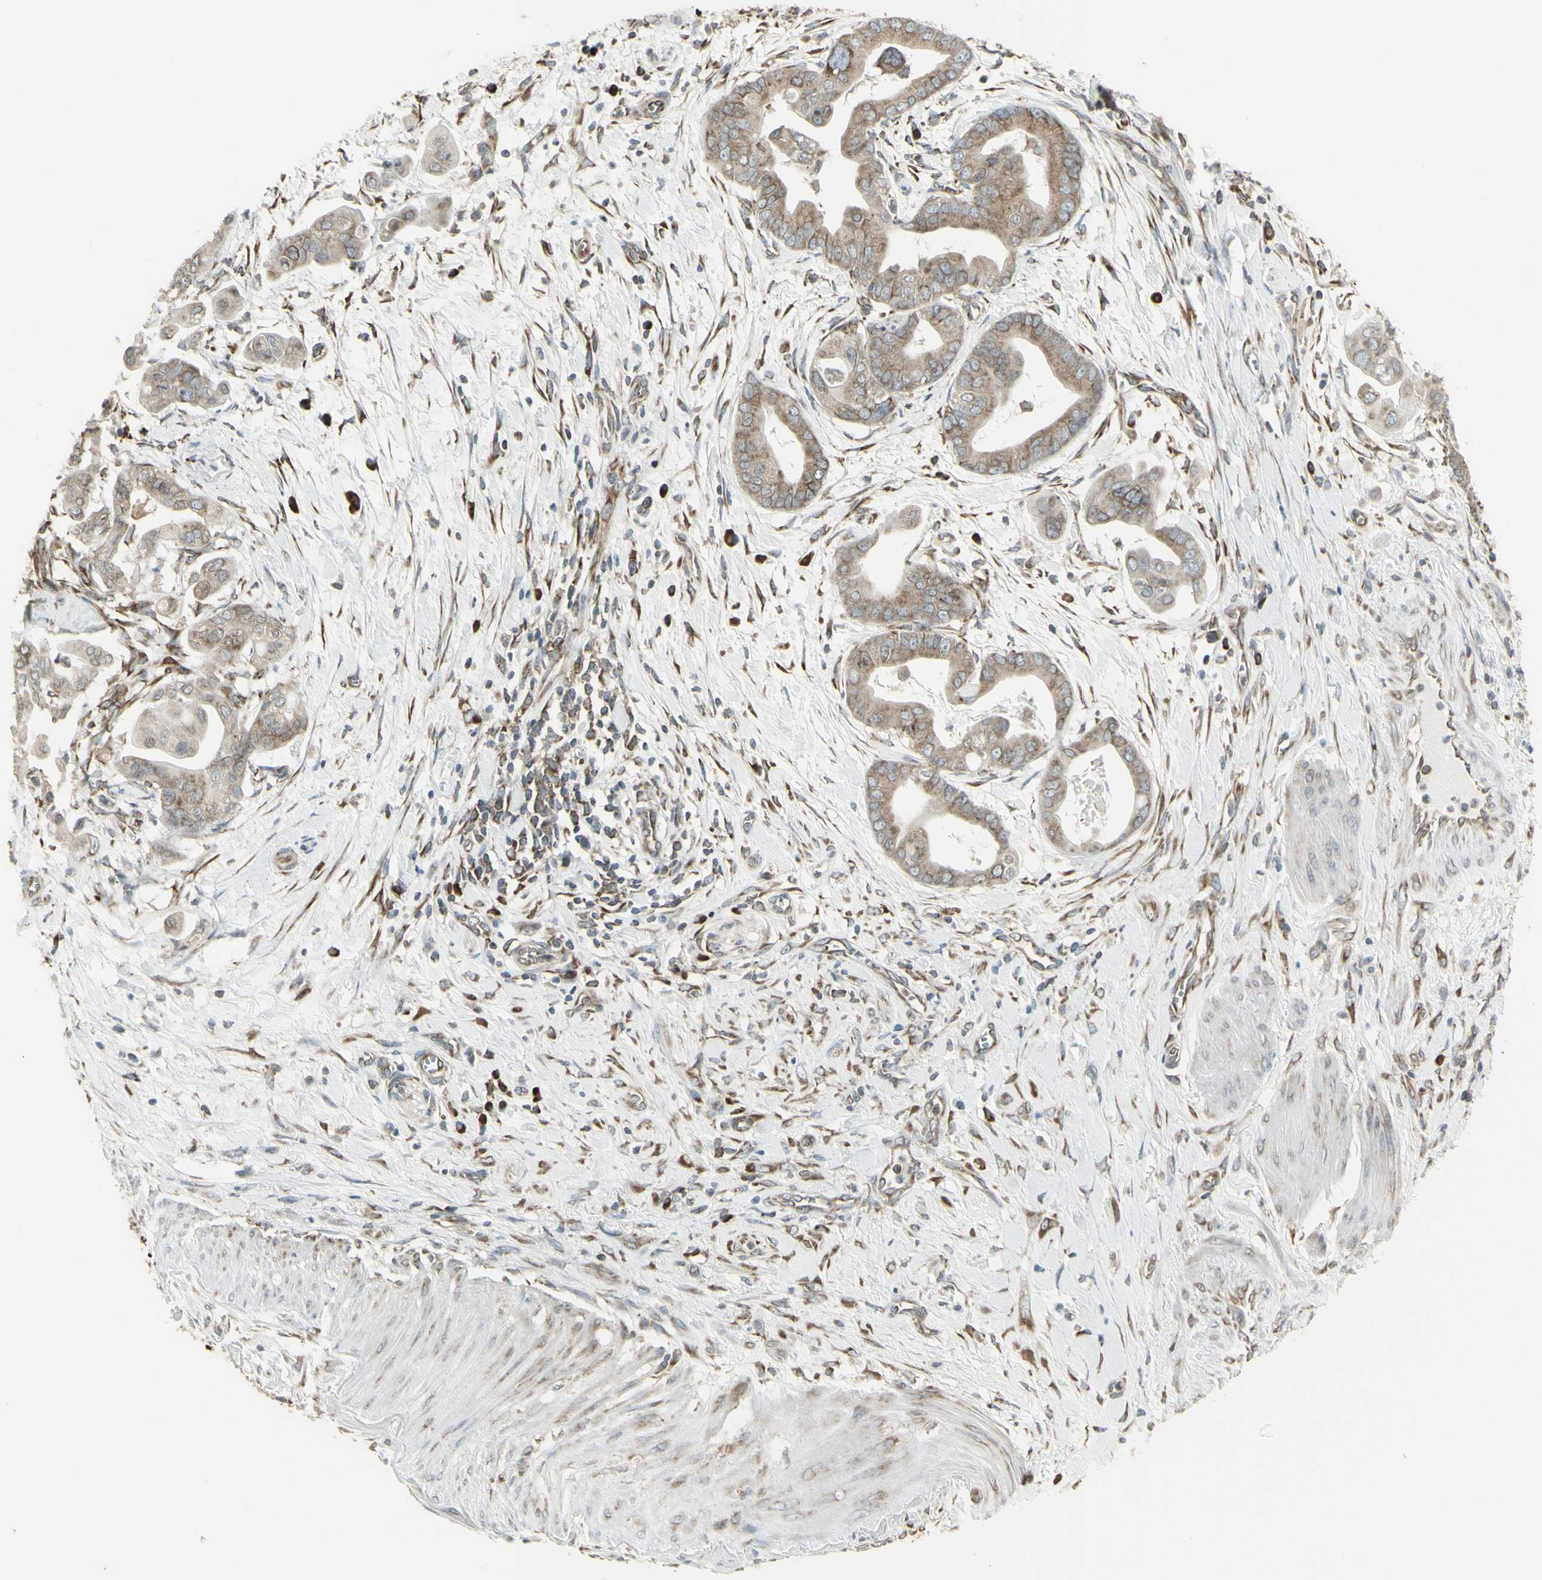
{"staining": {"intensity": "moderate", "quantity": ">75%", "location": "cytoplasmic/membranous"}, "tissue": "pancreatic cancer", "cell_type": "Tumor cells", "image_type": "cancer", "snomed": [{"axis": "morphology", "description": "Adenocarcinoma, NOS"}, {"axis": "topography", "description": "Pancreas"}], "caption": "Moderate cytoplasmic/membranous protein positivity is identified in about >75% of tumor cells in pancreatic cancer (adenocarcinoma).", "gene": "FKBP3", "patient": {"sex": "female", "age": 75}}